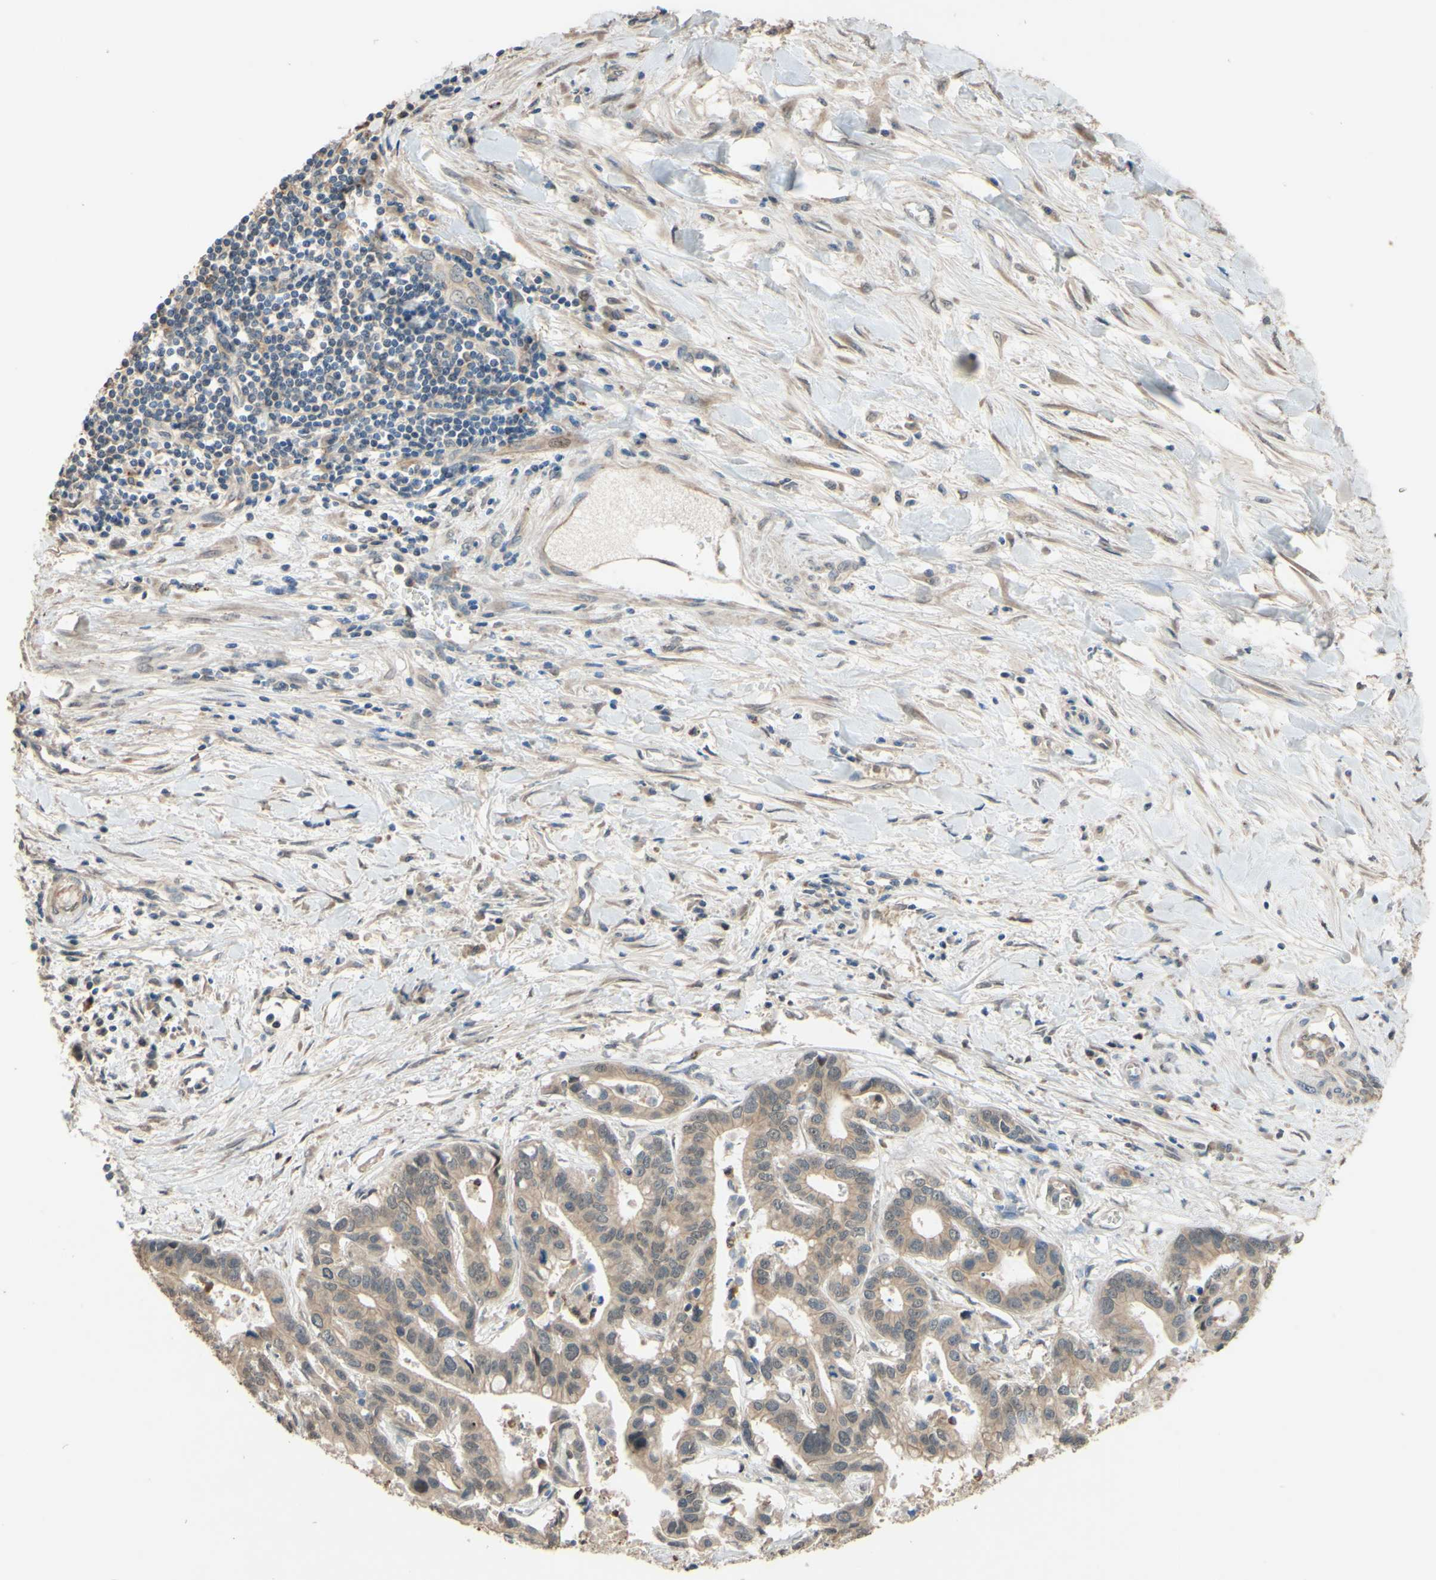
{"staining": {"intensity": "weak", "quantity": ">75%", "location": "cytoplasmic/membranous"}, "tissue": "liver cancer", "cell_type": "Tumor cells", "image_type": "cancer", "snomed": [{"axis": "morphology", "description": "Cholangiocarcinoma"}, {"axis": "topography", "description": "Liver"}], "caption": "Protein staining of cholangiocarcinoma (liver) tissue reveals weak cytoplasmic/membranous expression in approximately >75% of tumor cells. Immunohistochemistry (ihc) stains the protein in brown and the nuclei are stained blue.", "gene": "SMIM19", "patient": {"sex": "female", "age": 65}}